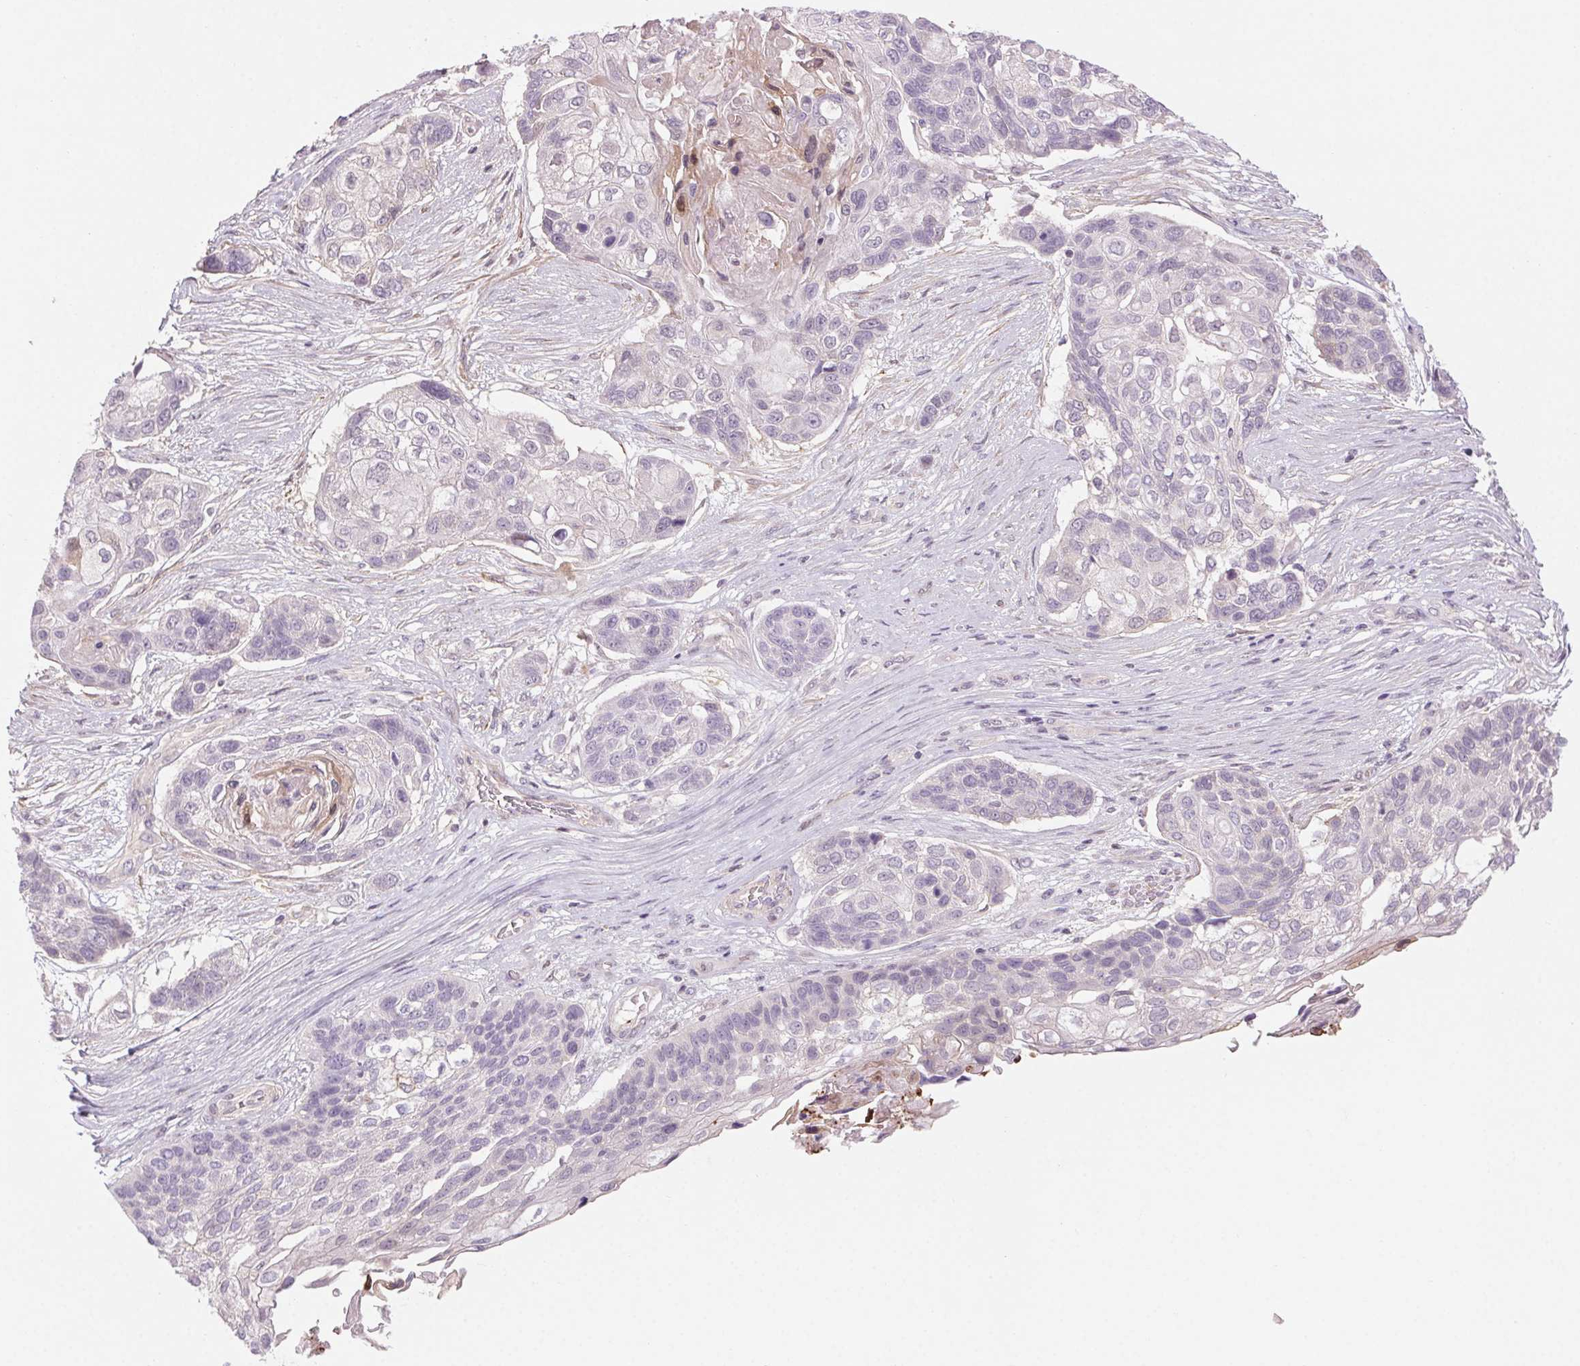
{"staining": {"intensity": "negative", "quantity": "none", "location": "none"}, "tissue": "lung cancer", "cell_type": "Tumor cells", "image_type": "cancer", "snomed": [{"axis": "morphology", "description": "Squamous cell carcinoma, NOS"}, {"axis": "topography", "description": "Lung"}], "caption": "The micrograph demonstrates no staining of tumor cells in squamous cell carcinoma (lung). (Immunohistochemistry, brightfield microscopy, high magnification).", "gene": "HHLA2", "patient": {"sex": "male", "age": 69}}